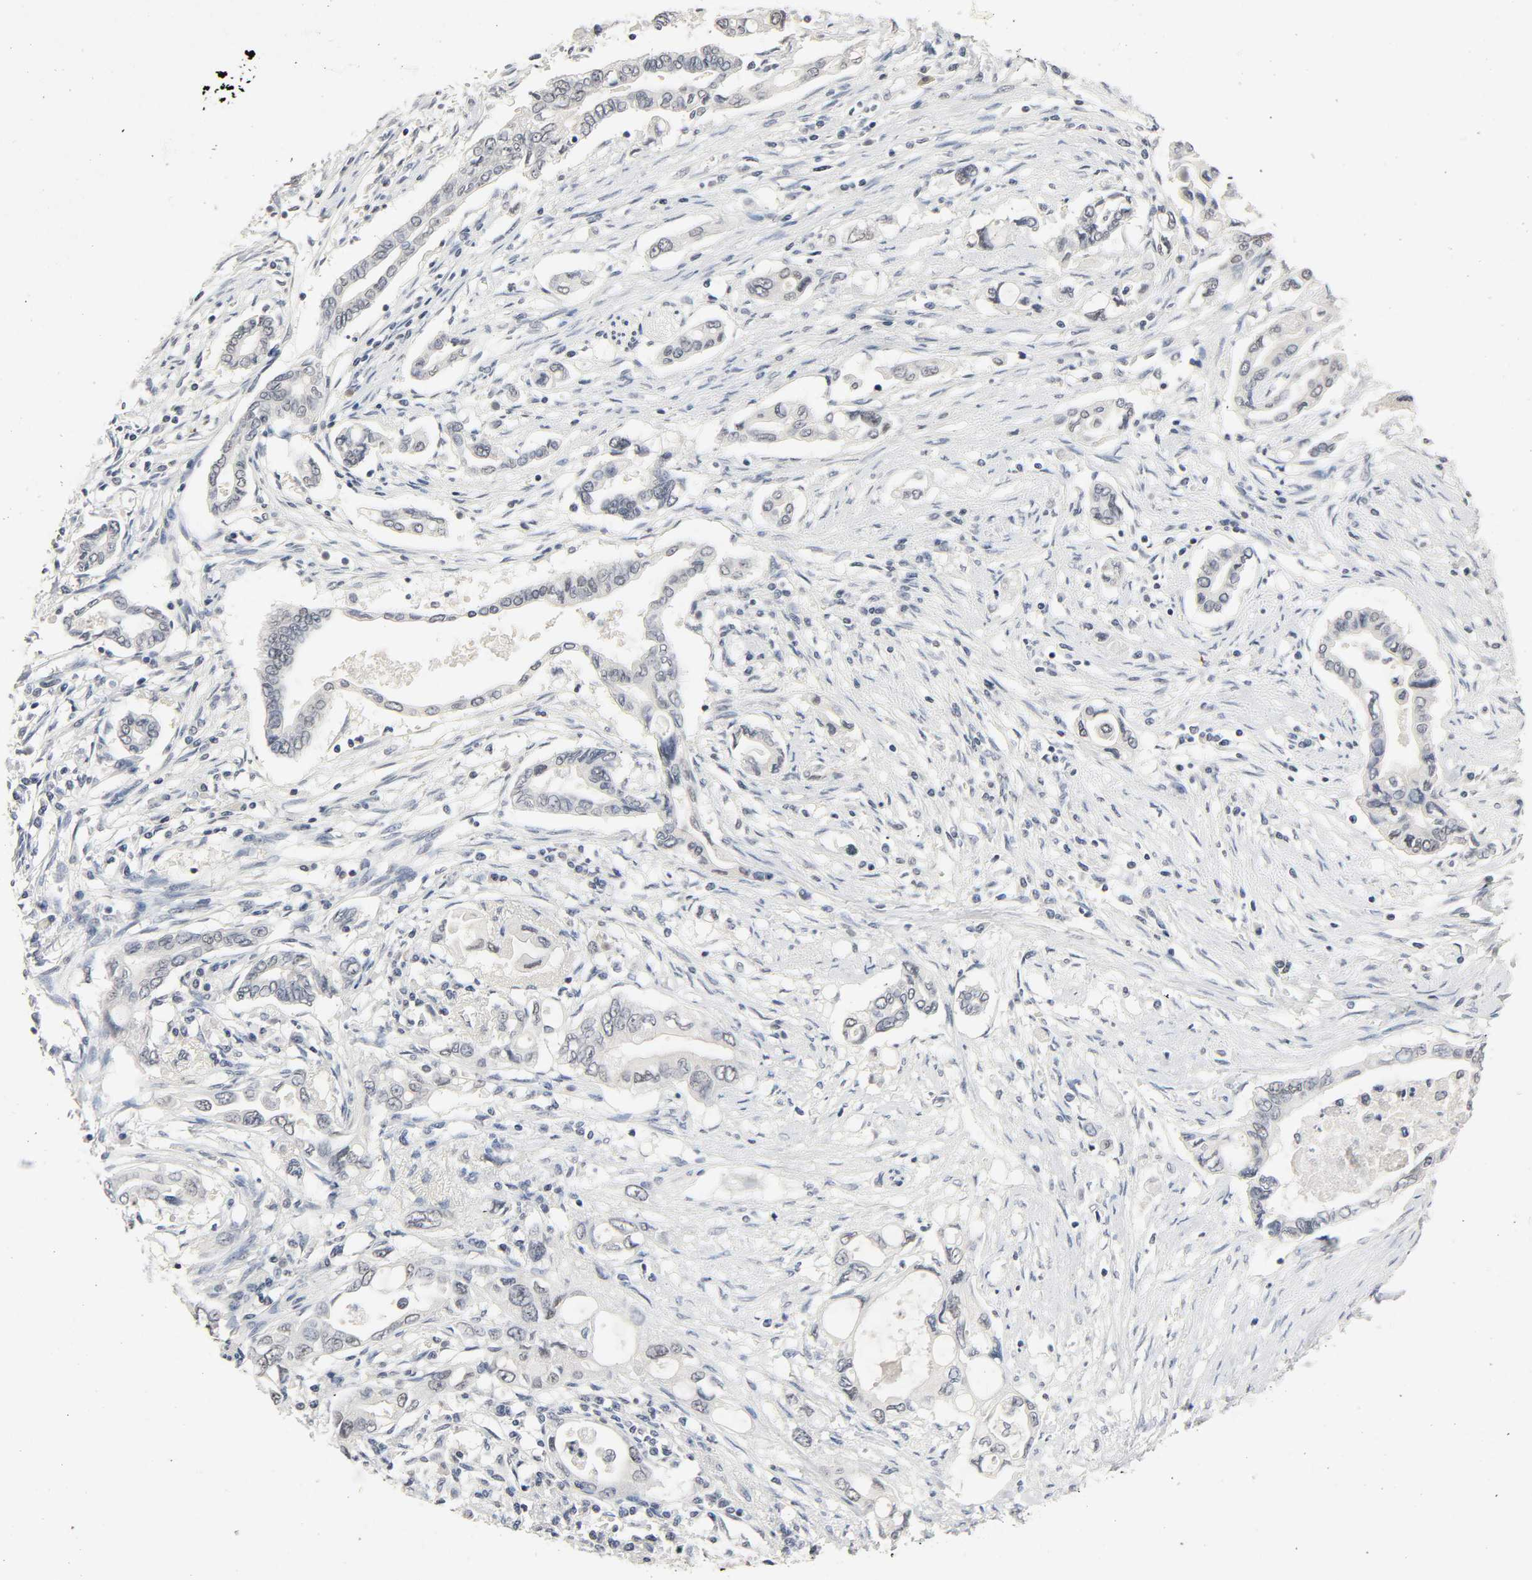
{"staining": {"intensity": "negative", "quantity": "none", "location": "none"}, "tissue": "pancreatic cancer", "cell_type": "Tumor cells", "image_type": "cancer", "snomed": [{"axis": "morphology", "description": "Adenocarcinoma, NOS"}, {"axis": "topography", "description": "Pancreas"}], "caption": "A high-resolution photomicrograph shows immunohistochemistry (IHC) staining of pancreatic cancer (adenocarcinoma), which reveals no significant staining in tumor cells.", "gene": "MAPKAPK5", "patient": {"sex": "female", "age": 57}}